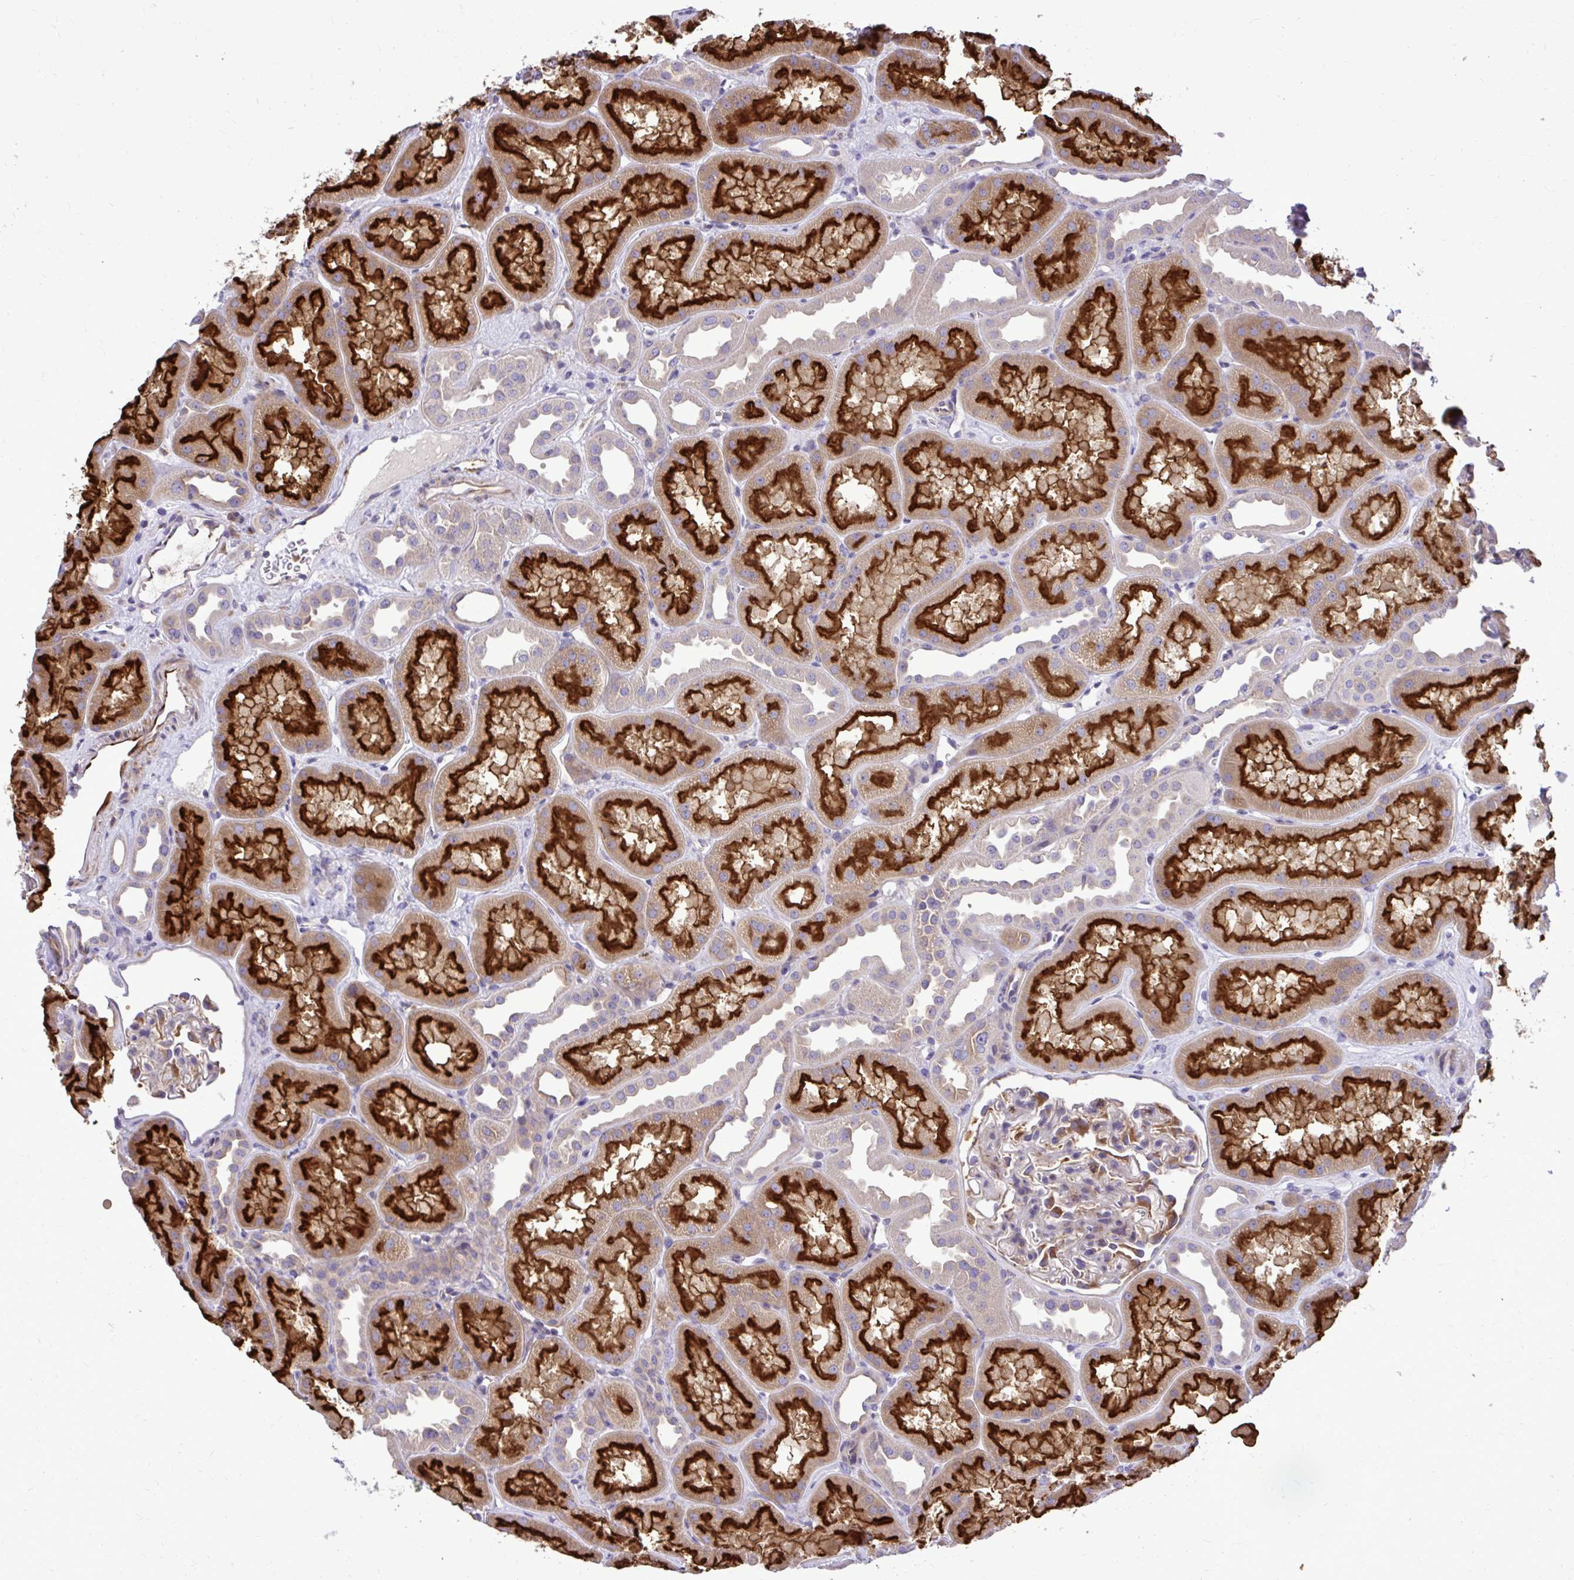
{"staining": {"intensity": "weak", "quantity": "<25%", "location": "cytoplasmic/membranous"}, "tissue": "kidney", "cell_type": "Cells in glomeruli", "image_type": "normal", "snomed": [{"axis": "morphology", "description": "Normal tissue, NOS"}, {"axis": "topography", "description": "Kidney"}], "caption": "This micrograph is of benign kidney stained with IHC to label a protein in brown with the nuclei are counter-stained blue. There is no expression in cells in glomeruli. (Stains: DAB (3,3'-diaminobenzidine) IHC with hematoxylin counter stain, Microscopy: brightfield microscopy at high magnification).", "gene": "PAIP2", "patient": {"sex": "male", "age": 61}}